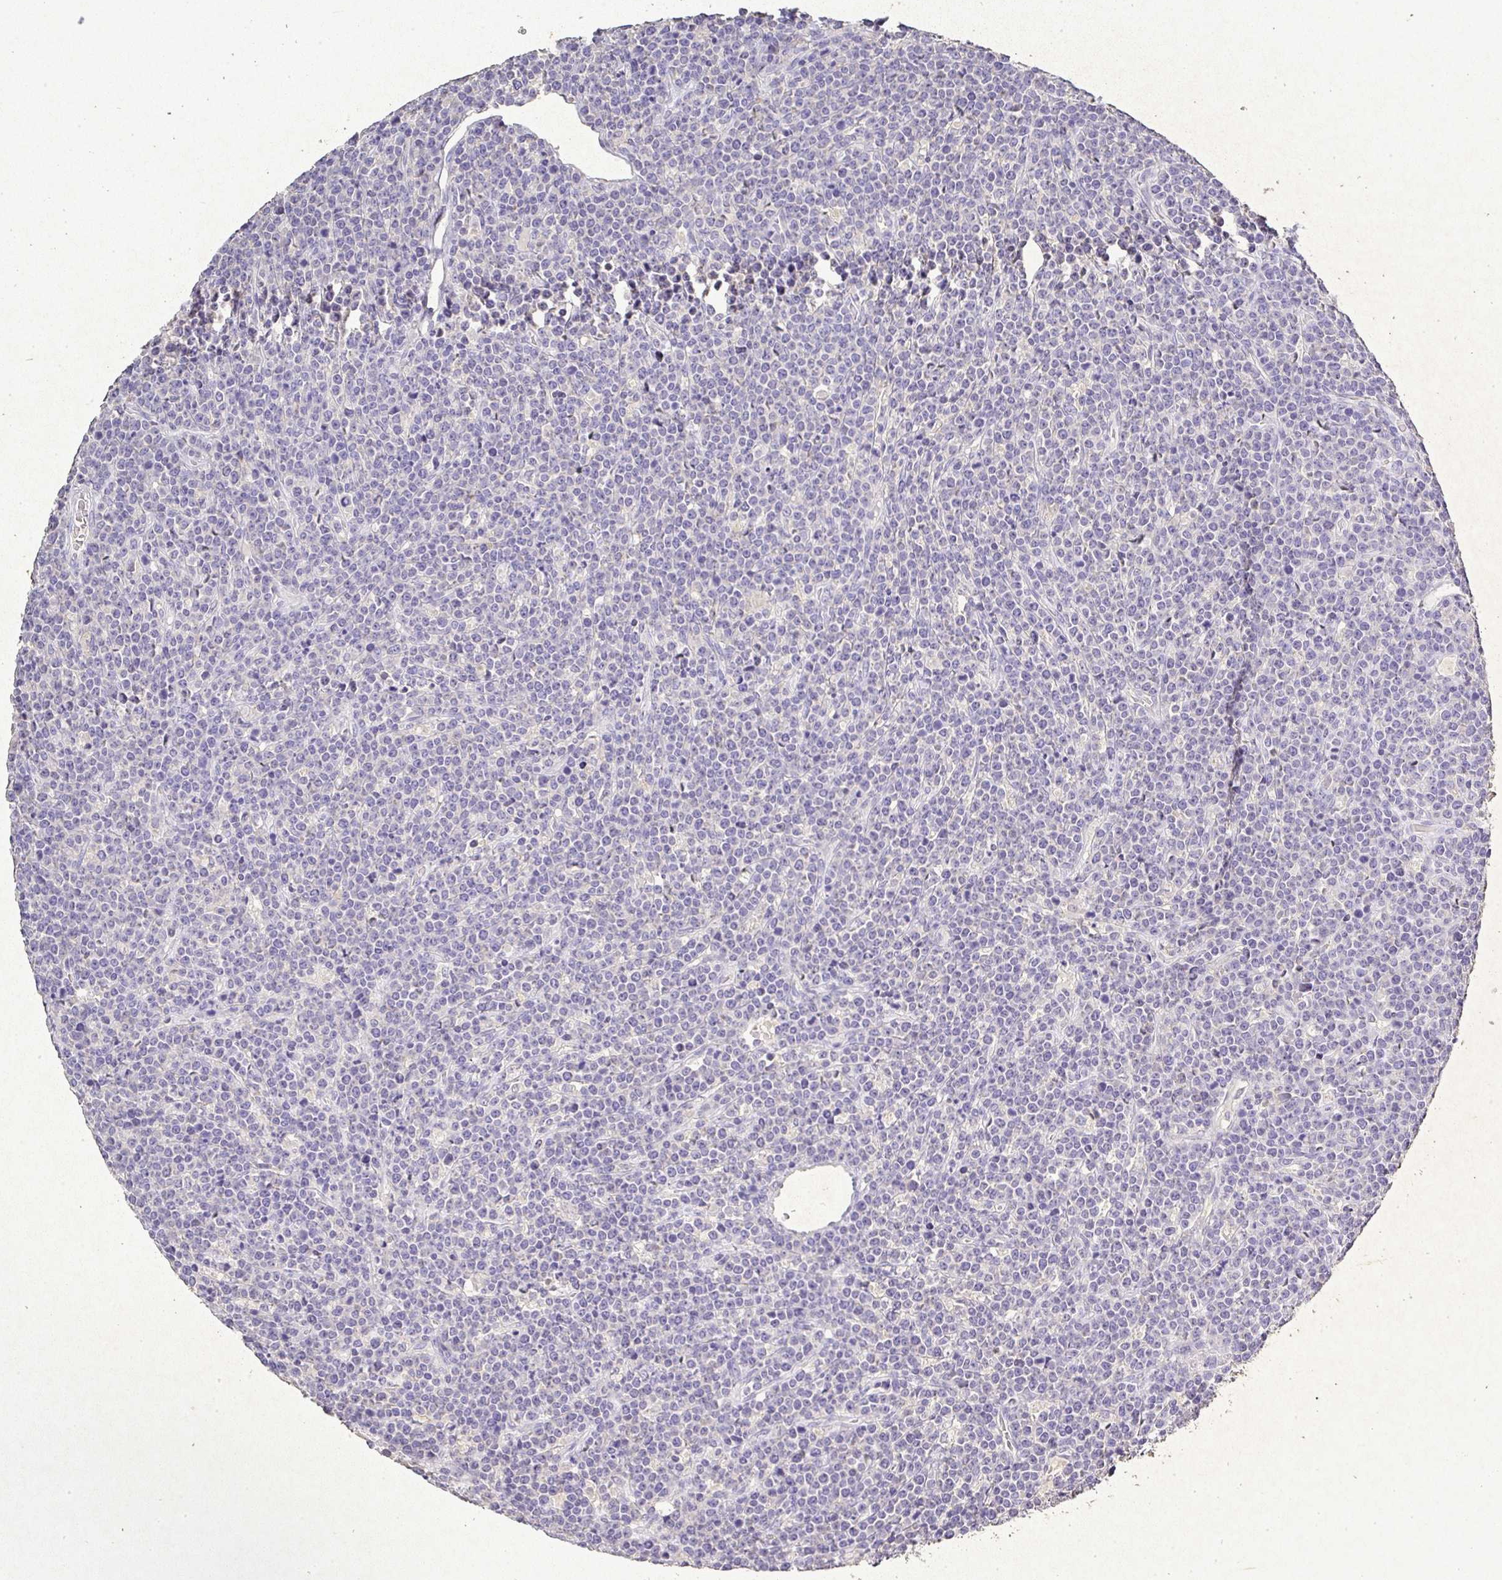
{"staining": {"intensity": "negative", "quantity": "none", "location": "none"}, "tissue": "lymphoma", "cell_type": "Tumor cells", "image_type": "cancer", "snomed": [{"axis": "morphology", "description": "Malignant lymphoma, non-Hodgkin's type, High grade"}, {"axis": "topography", "description": "Ovary"}], "caption": "DAB immunohistochemical staining of human malignant lymphoma, non-Hodgkin's type (high-grade) shows no significant staining in tumor cells.", "gene": "RPS2", "patient": {"sex": "female", "age": 56}}